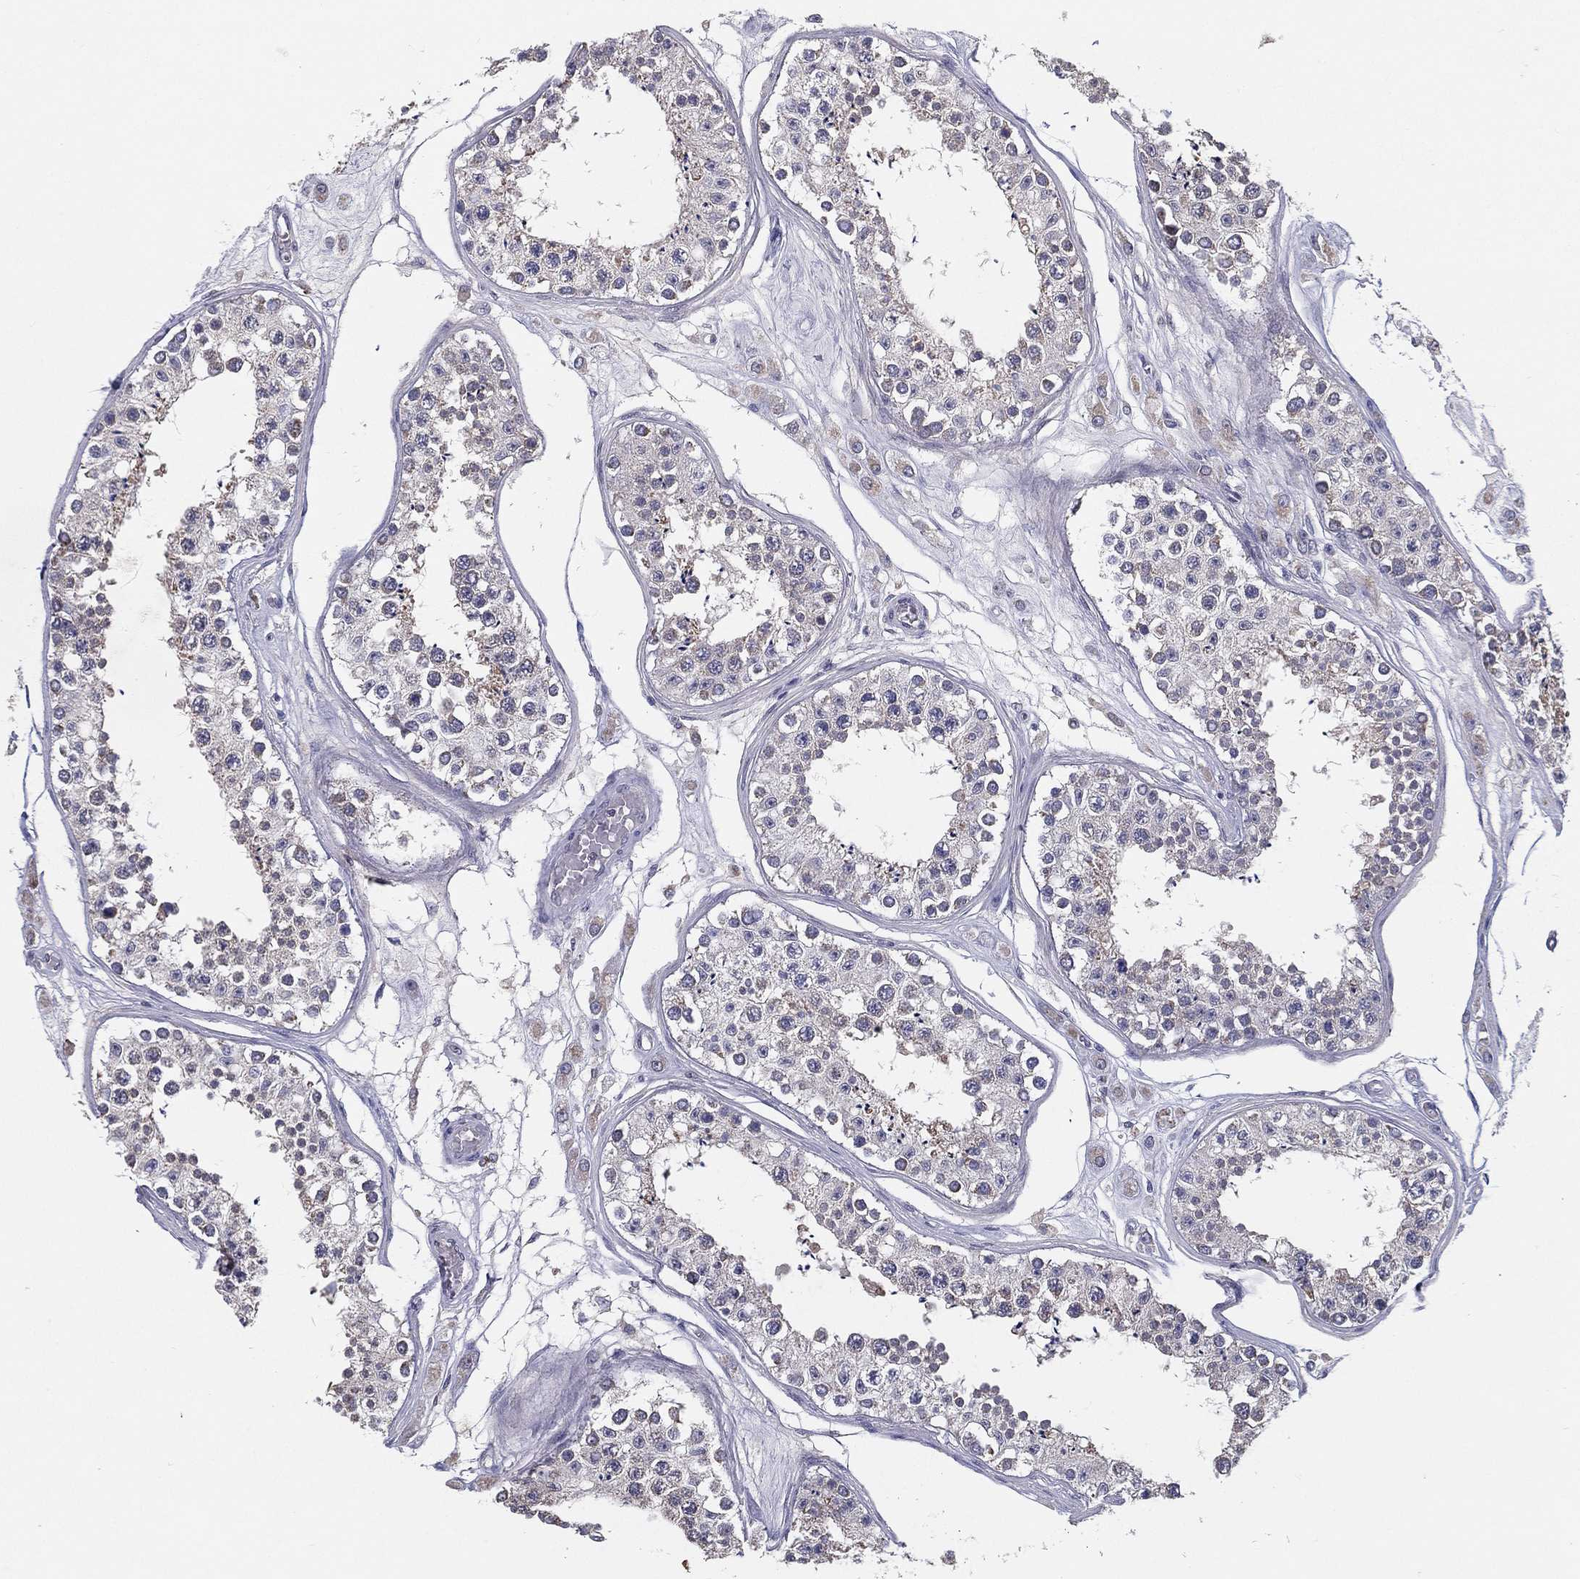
{"staining": {"intensity": "moderate", "quantity": "<25%", "location": "cytoplasmic/membranous"}, "tissue": "testis", "cell_type": "Cells in seminiferous ducts", "image_type": "normal", "snomed": [{"axis": "morphology", "description": "Normal tissue, NOS"}, {"axis": "topography", "description": "Testis"}], "caption": "Human testis stained for a protein (brown) displays moderate cytoplasmic/membranous positive positivity in approximately <25% of cells in seminiferous ducts.", "gene": "PCSK1", "patient": {"sex": "male", "age": 25}}